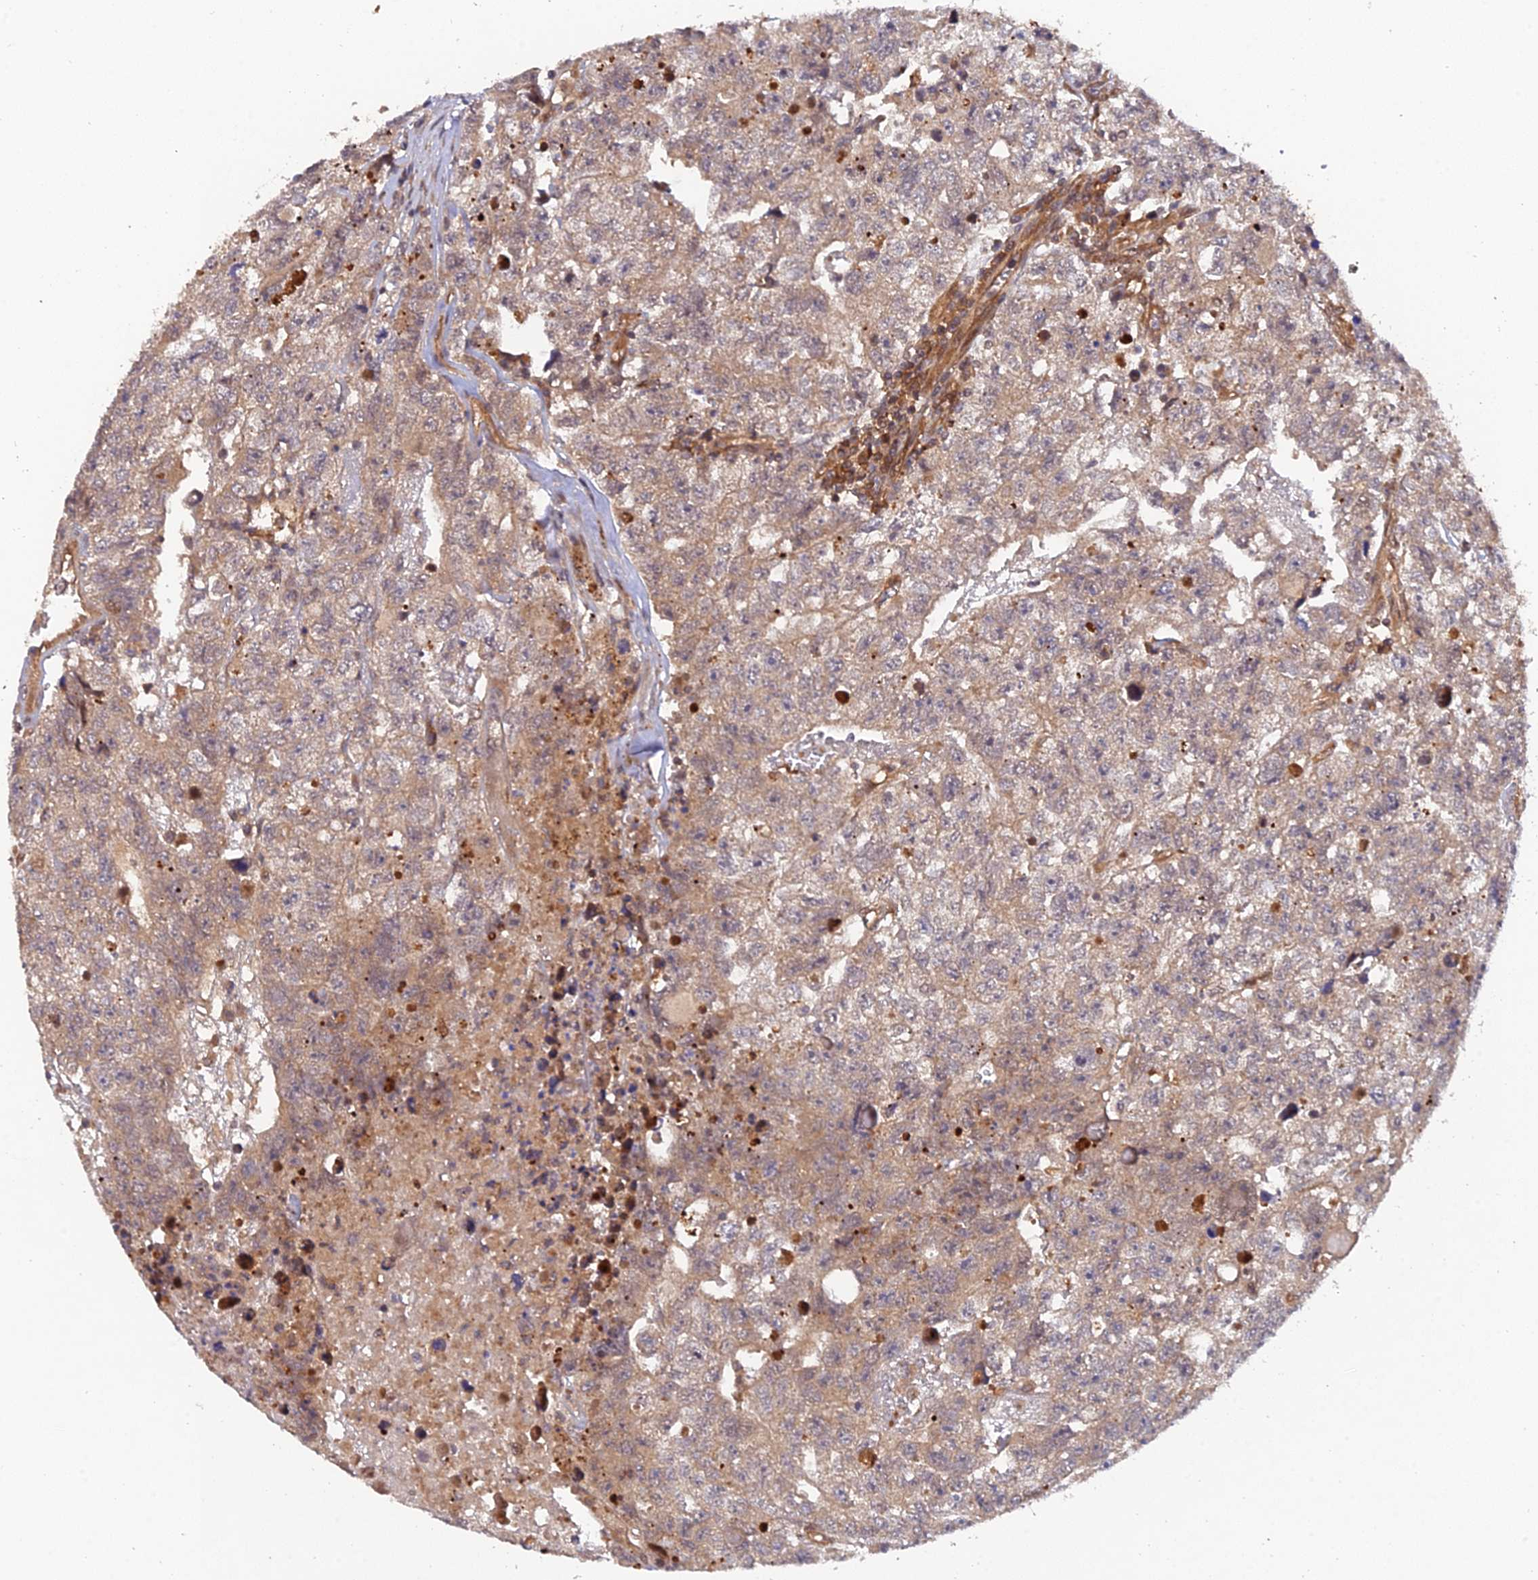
{"staining": {"intensity": "moderate", "quantity": ">75%", "location": "cytoplasmic/membranous"}, "tissue": "testis cancer", "cell_type": "Tumor cells", "image_type": "cancer", "snomed": [{"axis": "morphology", "description": "Carcinoma, Embryonal, NOS"}, {"axis": "topography", "description": "Testis"}], "caption": "Human embryonal carcinoma (testis) stained for a protein (brown) shows moderate cytoplasmic/membranous positive staining in approximately >75% of tumor cells.", "gene": "ARL2BP", "patient": {"sex": "male", "age": 26}}